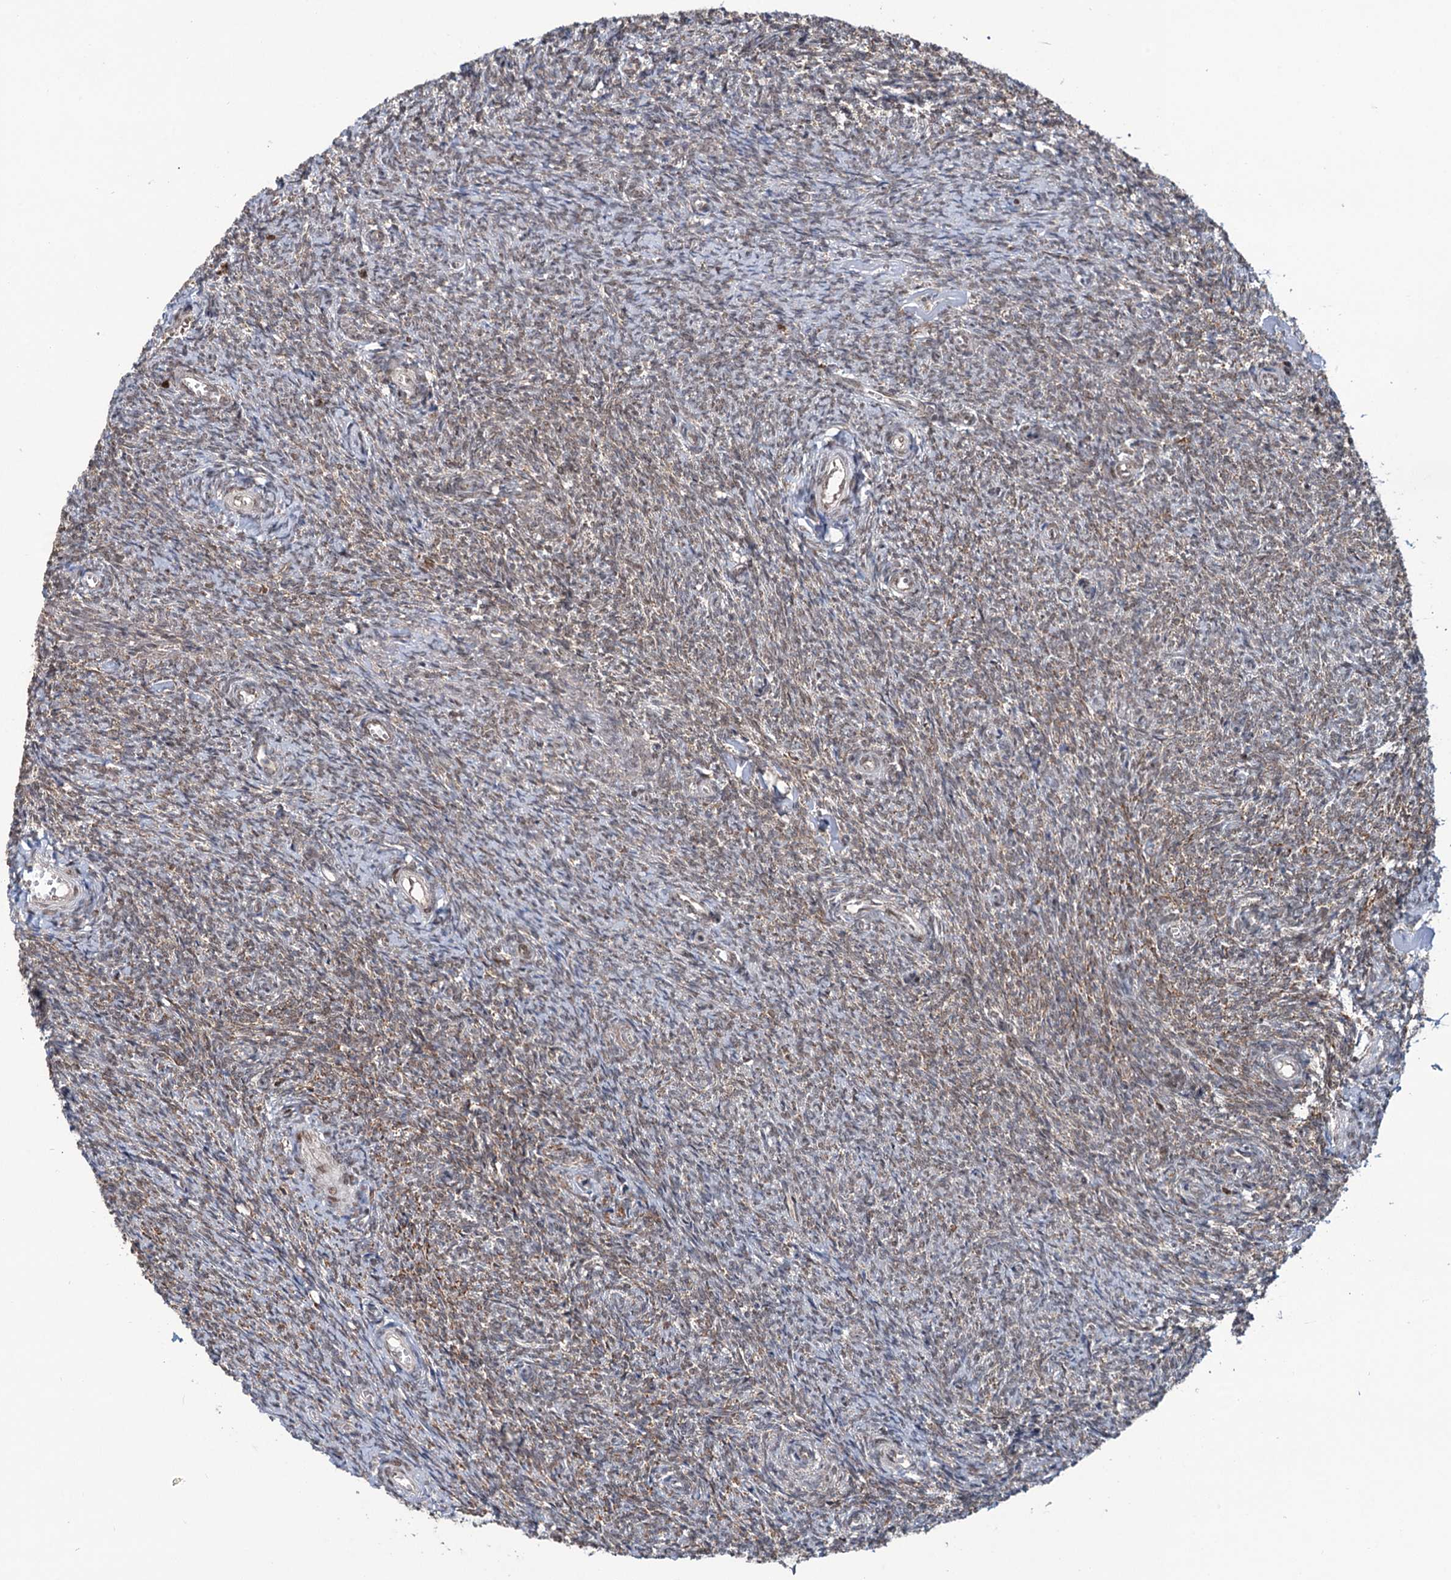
{"staining": {"intensity": "weak", "quantity": "25%-75%", "location": "cytoplasmic/membranous"}, "tissue": "ovary", "cell_type": "Ovarian stroma cells", "image_type": "normal", "snomed": [{"axis": "morphology", "description": "Normal tissue, NOS"}, {"axis": "topography", "description": "Ovary"}], "caption": "Immunohistochemistry (IHC) (DAB (3,3'-diaminobenzidine)) staining of unremarkable ovary demonstrates weak cytoplasmic/membranous protein positivity in approximately 25%-75% of ovarian stroma cells. (brown staining indicates protein expression, while blue staining denotes nuclei).", "gene": "PHC3", "patient": {"sex": "female", "age": 44}}